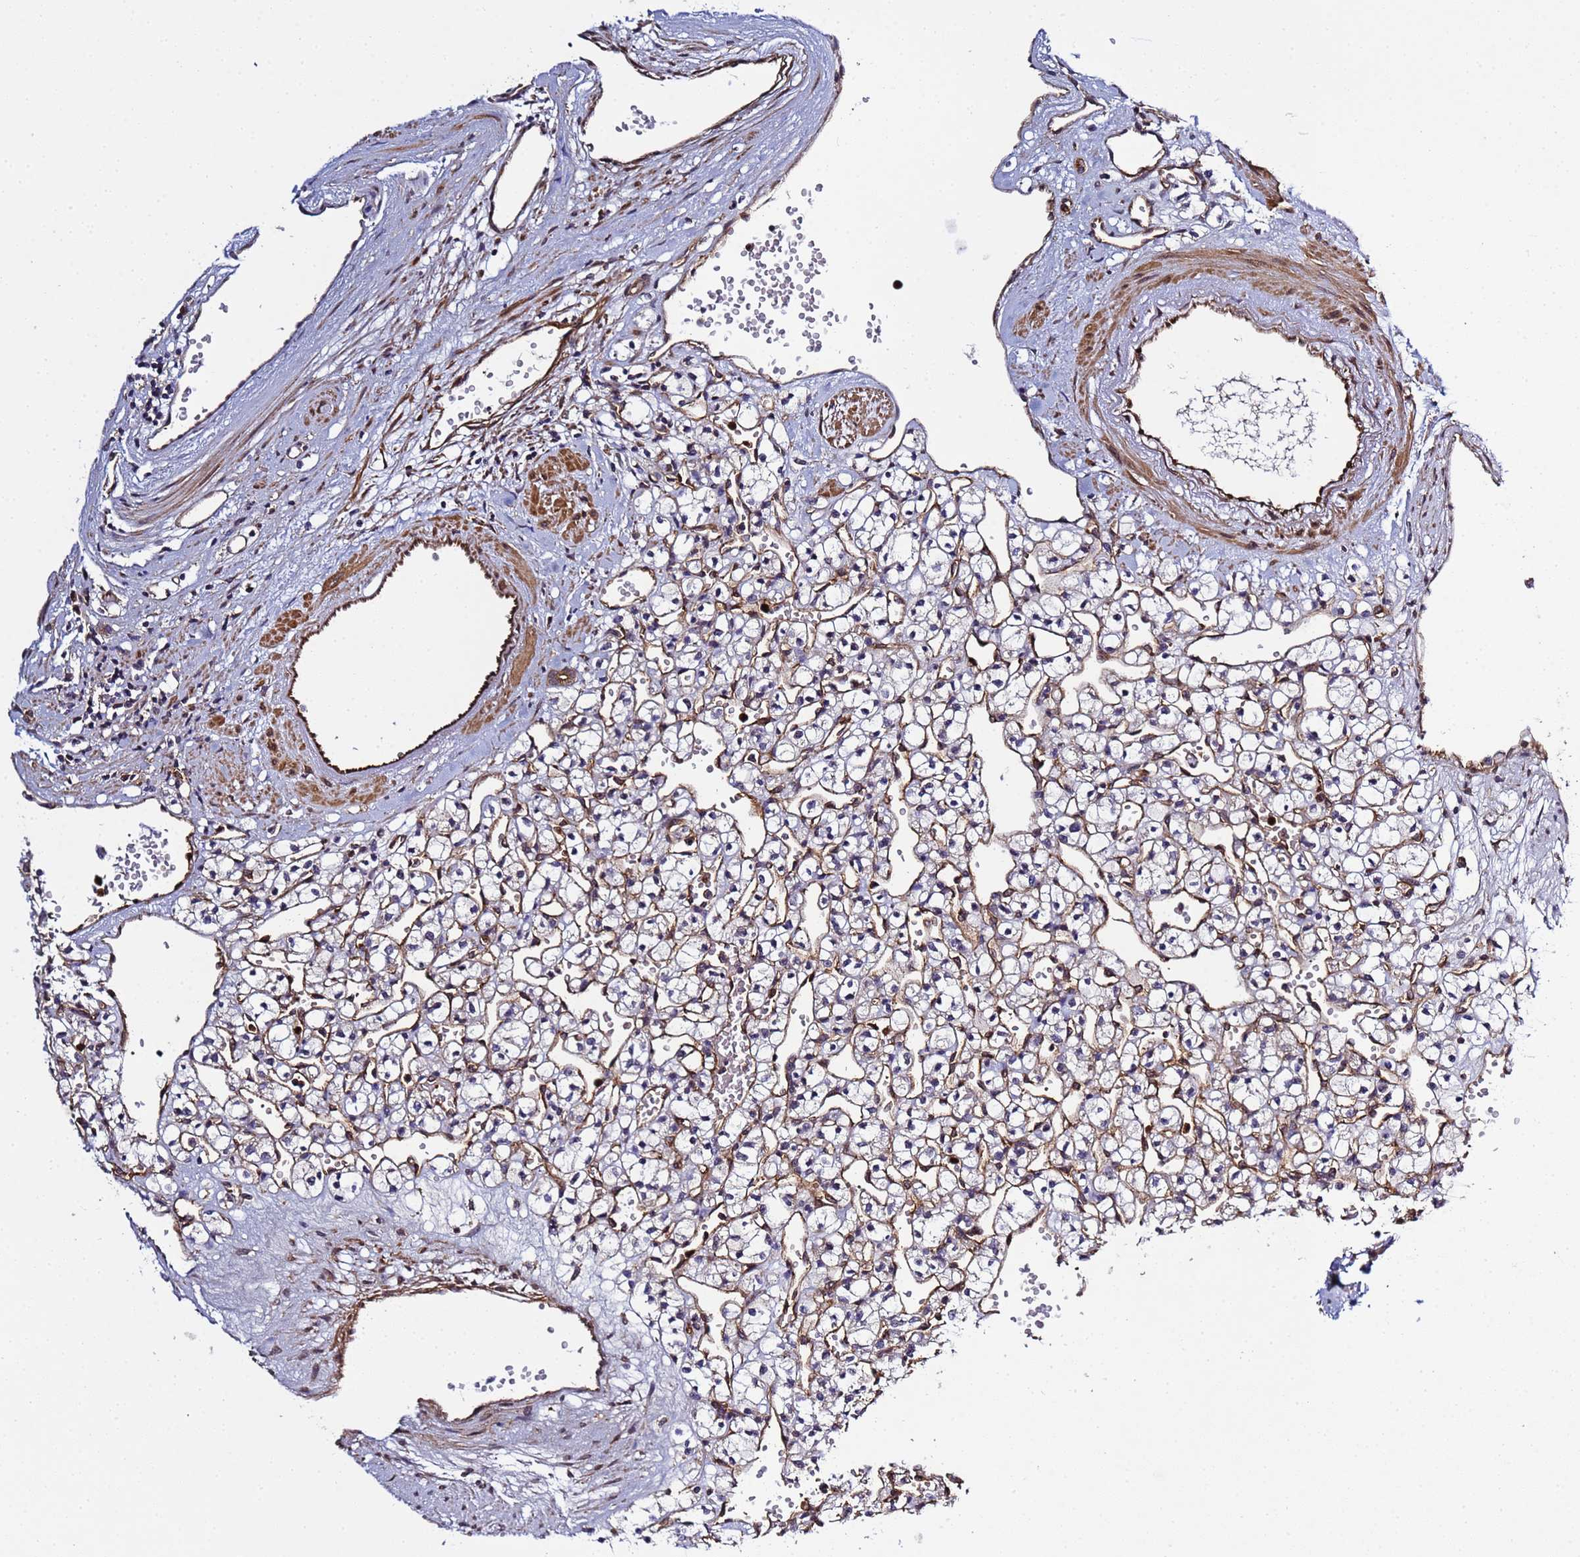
{"staining": {"intensity": "weak", "quantity": "25%-75%", "location": "cytoplasmic/membranous"}, "tissue": "renal cancer", "cell_type": "Tumor cells", "image_type": "cancer", "snomed": [{"axis": "morphology", "description": "Adenocarcinoma, NOS"}, {"axis": "topography", "description": "Kidney"}], "caption": "Renal adenocarcinoma was stained to show a protein in brown. There is low levels of weak cytoplasmic/membranous positivity in about 25%-75% of tumor cells.", "gene": "C8orf34", "patient": {"sex": "female", "age": 59}}